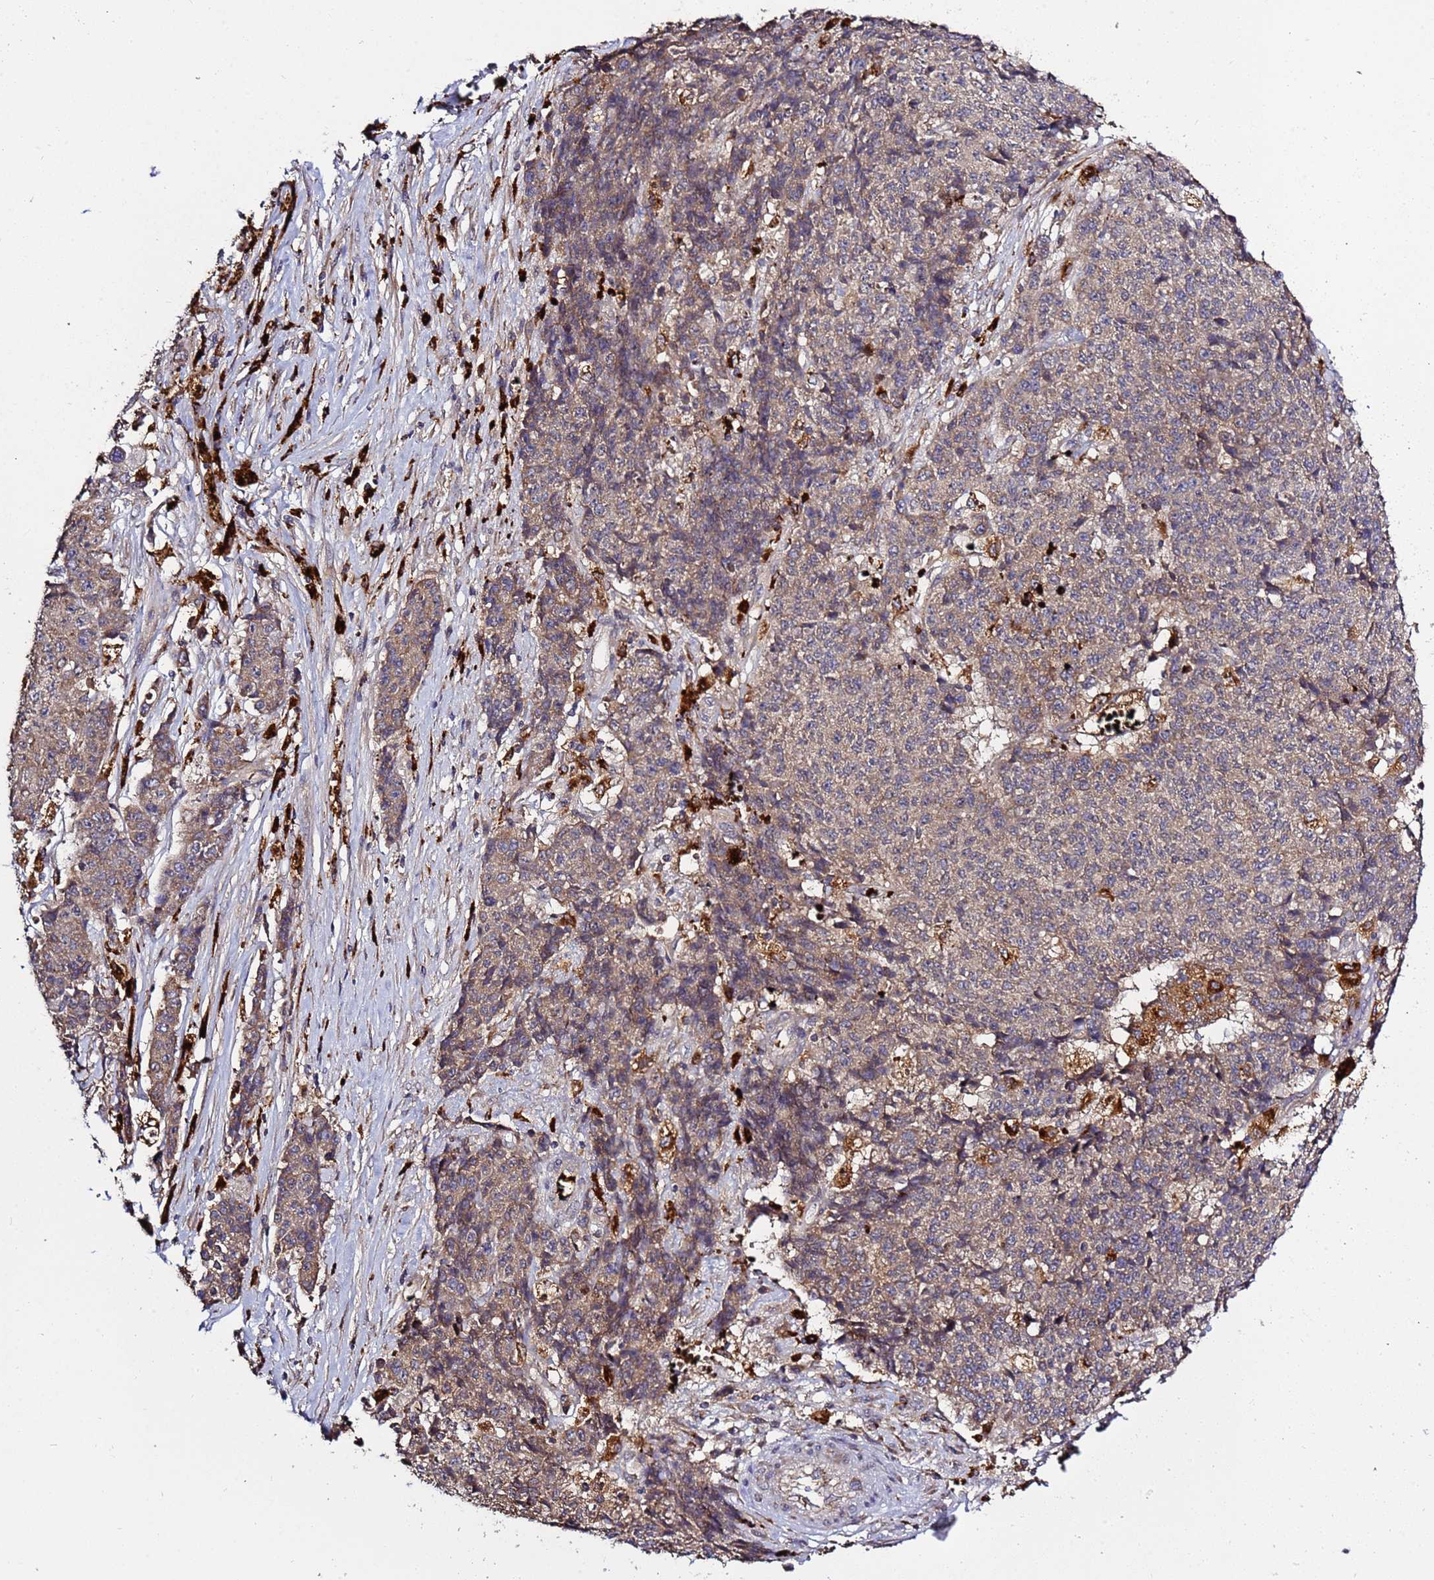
{"staining": {"intensity": "moderate", "quantity": ">75%", "location": "cytoplasmic/membranous"}, "tissue": "ovarian cancer", "cell_type": "Tumor cells", "image_type": "cancer", "snomed": [{"axis": "morphology", "description": "Carcinoma, endometroid"}, {"axis": "topography", "description": "Ovary"}], "caption": "An image of ovarian cancer (endometroid carcinoma) stained for a protein exhibits moderate cytoplasmic/membranous brown staining in tumor cells.", "gene": "VPS36", "patient": {"sex": "female", "age": 42}}